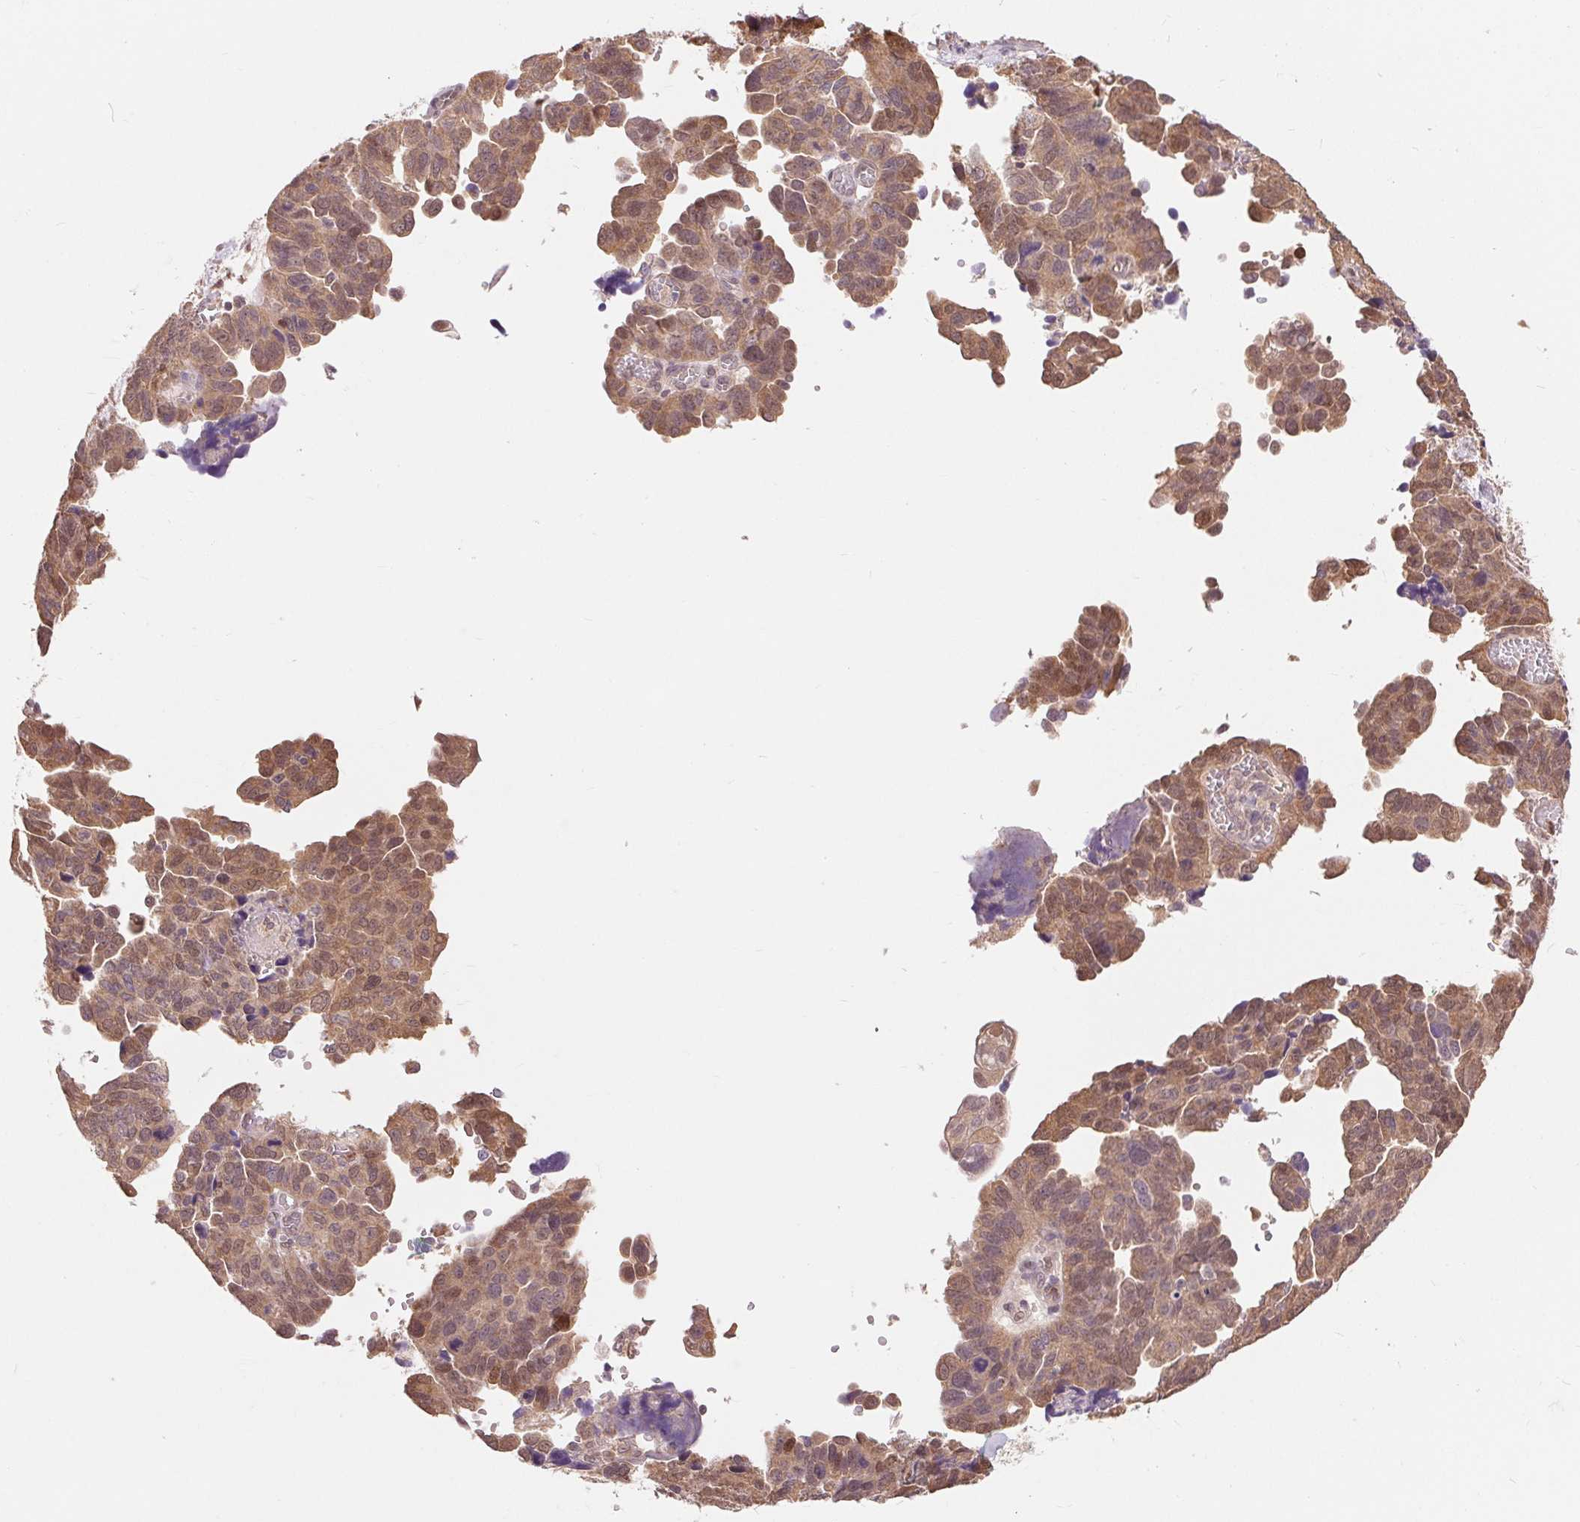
{"staining": {"intensity": "moderate", "quantity": ">75%", "location": "cytoplasmic/membranous,nuclear"}, "tissue": "ovarian cancer", "cell_type": "Tumor cells", "image_type": "cancer", "snomed": [{"axis": "morphology", "description": "Cystadenocarcinoma, serous, NOS"}, {"axis": "topography", "description": "Ovary"}], "caption": "Protein expression analysis of ovarian cancer (serous cystadenocarcinoma) displays moderate cytoplasmic/membranous and nuclear expression in about >75% of tumor cells.", "gene": "TMEM273", "patient": {"sex": "female", "age": 64}}